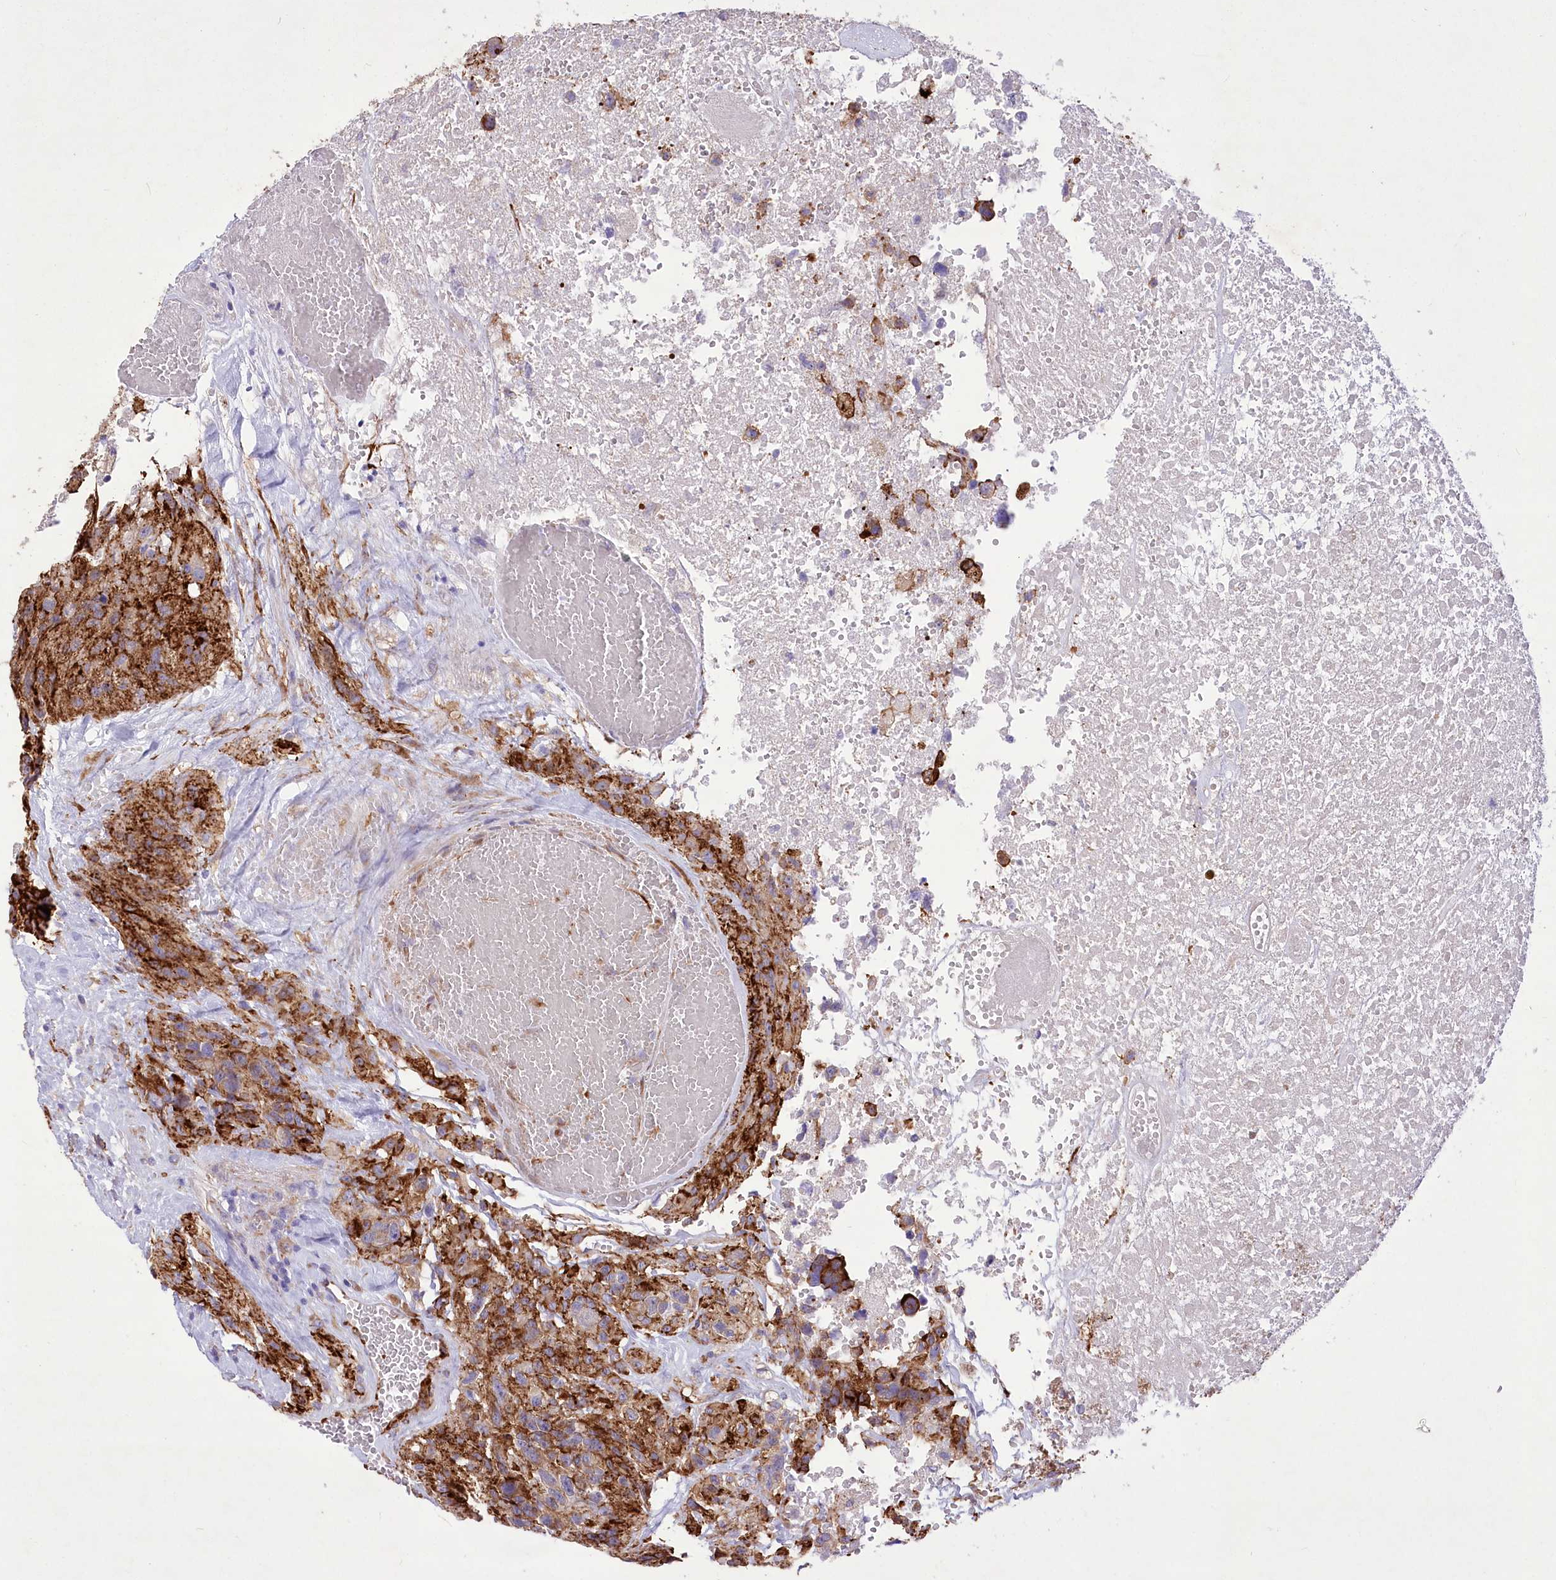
{"staining": {"intensity": "strong", "quantity": ">75%", "location": "cytoplasmic/membranous"}, "tissue": "glioma", "cell_type": "Tumor cells", "image_type": "cancer", "snomed": [{"axis": "morphology", "description": "Glioma, malignant, High grade"}, {"axis": "topography", "description": "Brain"}], "caption": "Glioma stained for a protein (brown) exhibits strong cytoplasmic/membranous positive positivity in about >75% of tumor cells.", "gene": "ANGPTL3", "patient": {"sex": "male", "age": 69}}